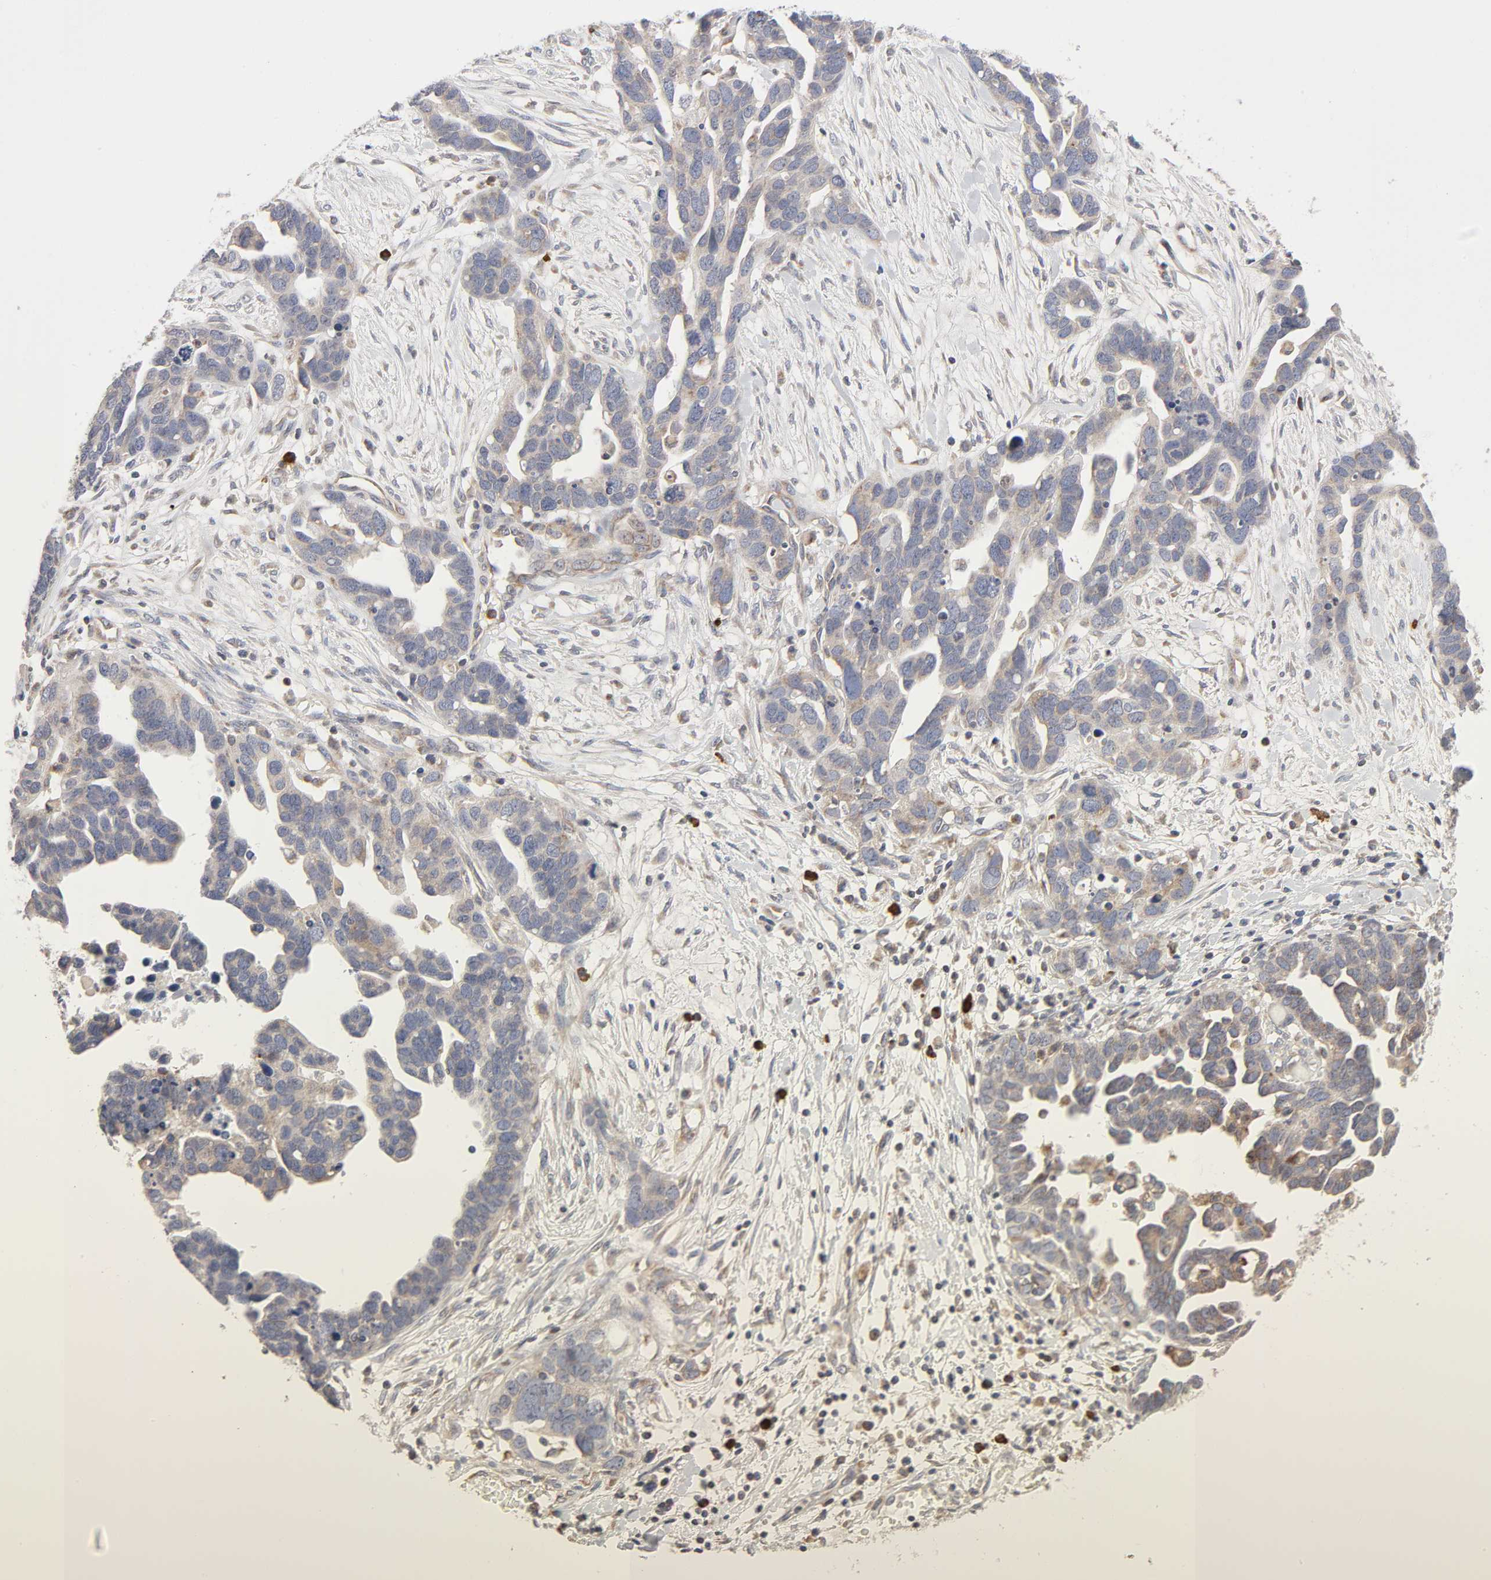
{"staining": {"intensity": "weak", "quantity": ">75%", "location": "cytoplasmic/membranous"}, "tissue": "ovarian cancer", "cell_type": "Tumor cells", "image_type": "cancer", "snomed": [{"axis": "morphology", "description": "Cystadenocarcinoma, serous, NOS"}, {"axis": "topography", "description": "Ovary"}], "caption": "Immunohistochemistry (IHC) (DAB) staining of serous cystadenocarcinoma (ovarian) displays weak cytoplasmic/membranous protein expression in approximately >75% of tumor cells.", "gene": "IL4R", "patient": {"sex": "female", "age": 54}}